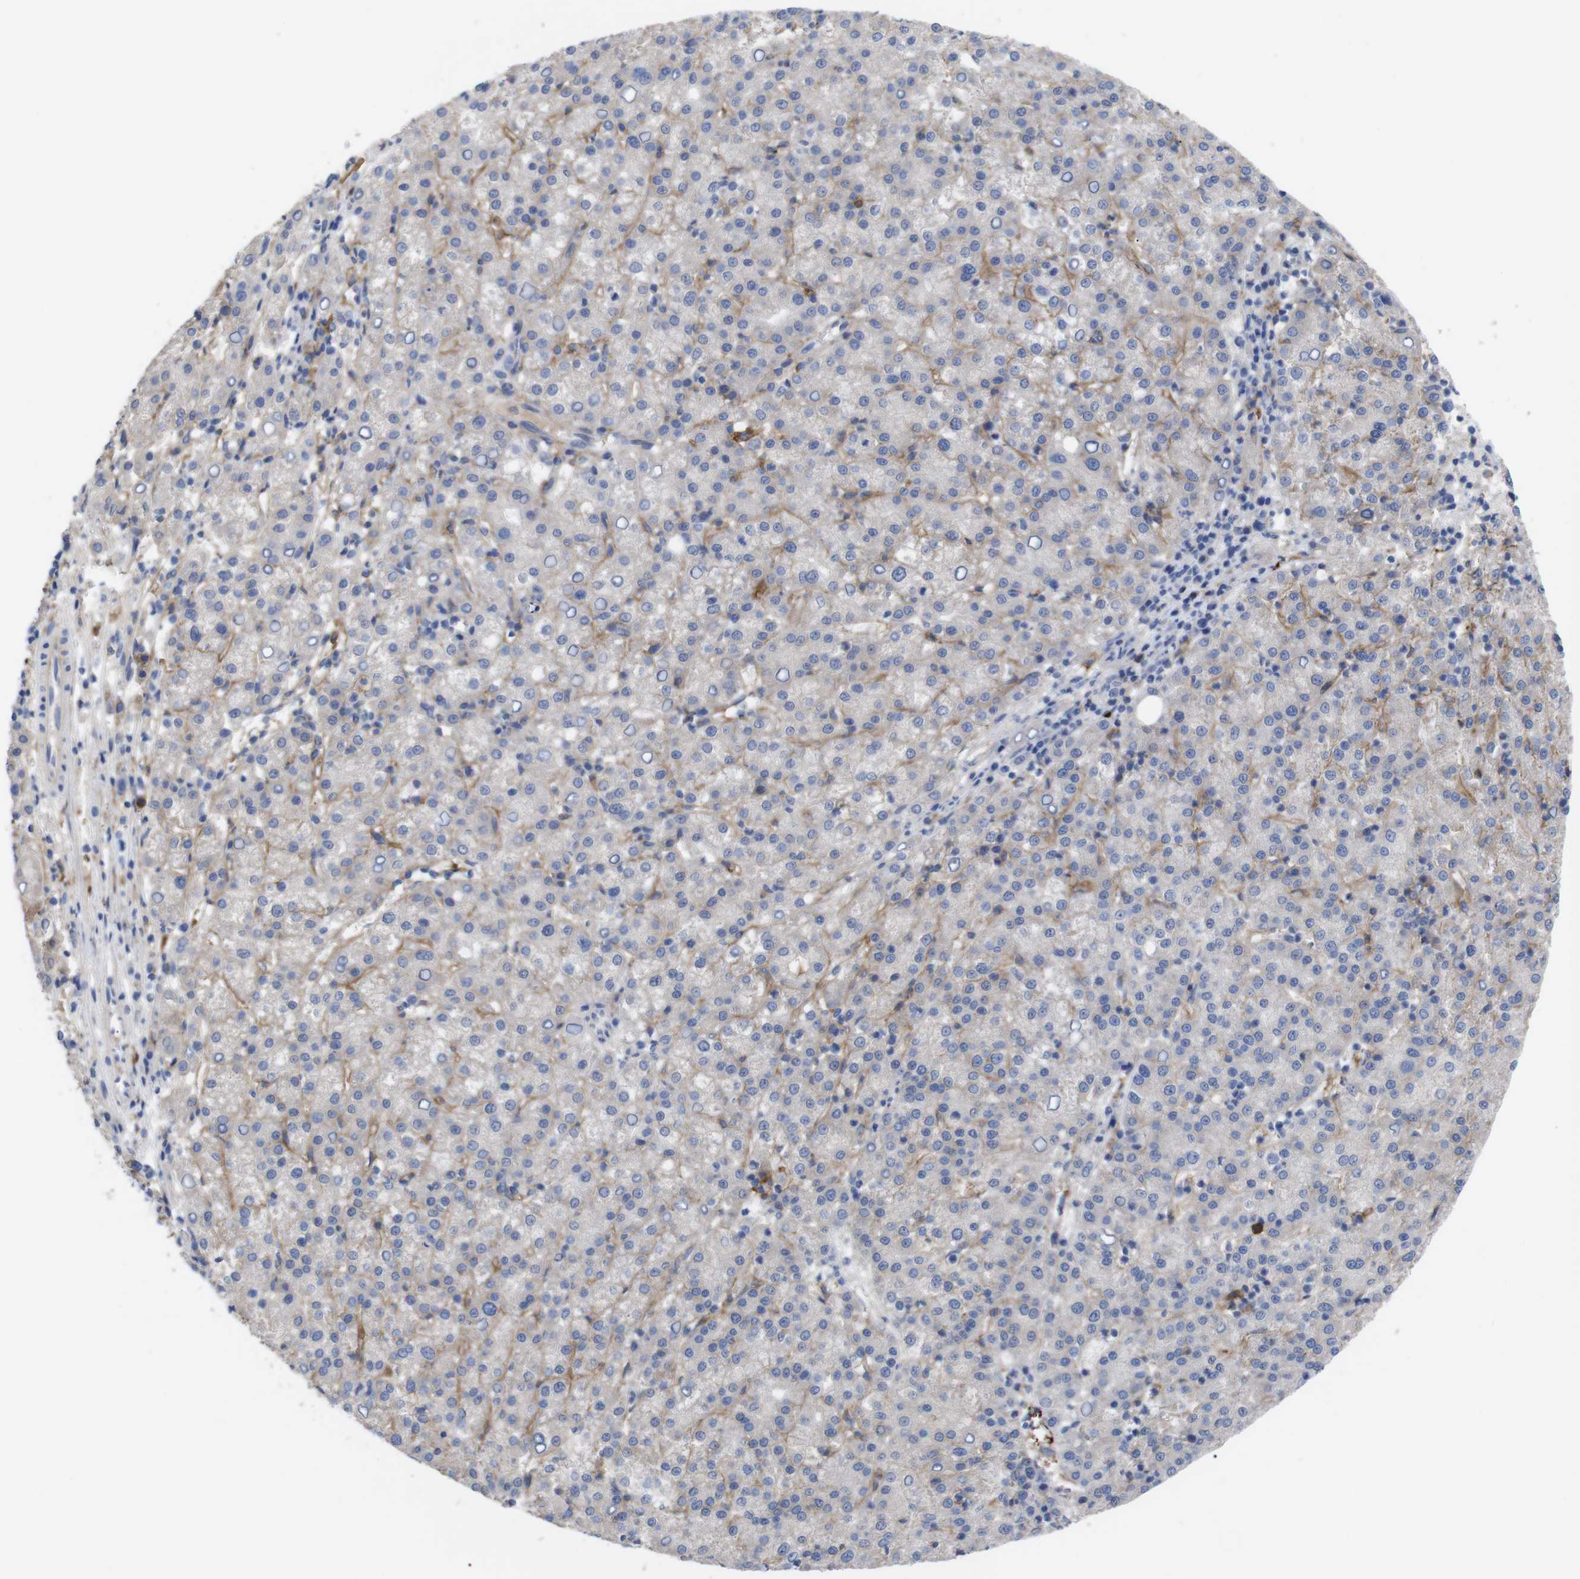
{"staining": {"intensity": "negative", "quantity": "none", "location": "none"}, "tissue": "liver cancer", "cell_type": "Tumor cells", "image_type": "cancer", "snomed": [{"axis": "morphology", "description": "Carcinoma, Hepatocellular, NOS"}, {"axis": "topography", "description": "Liver"}], "caption": "Human liver cancer stained for a protein using immunohistochemistry (IHC) demonstrates no positivity in tumor cells.", "gene": "C5AR1", "patient": {"sex": "female", "age": 58}}